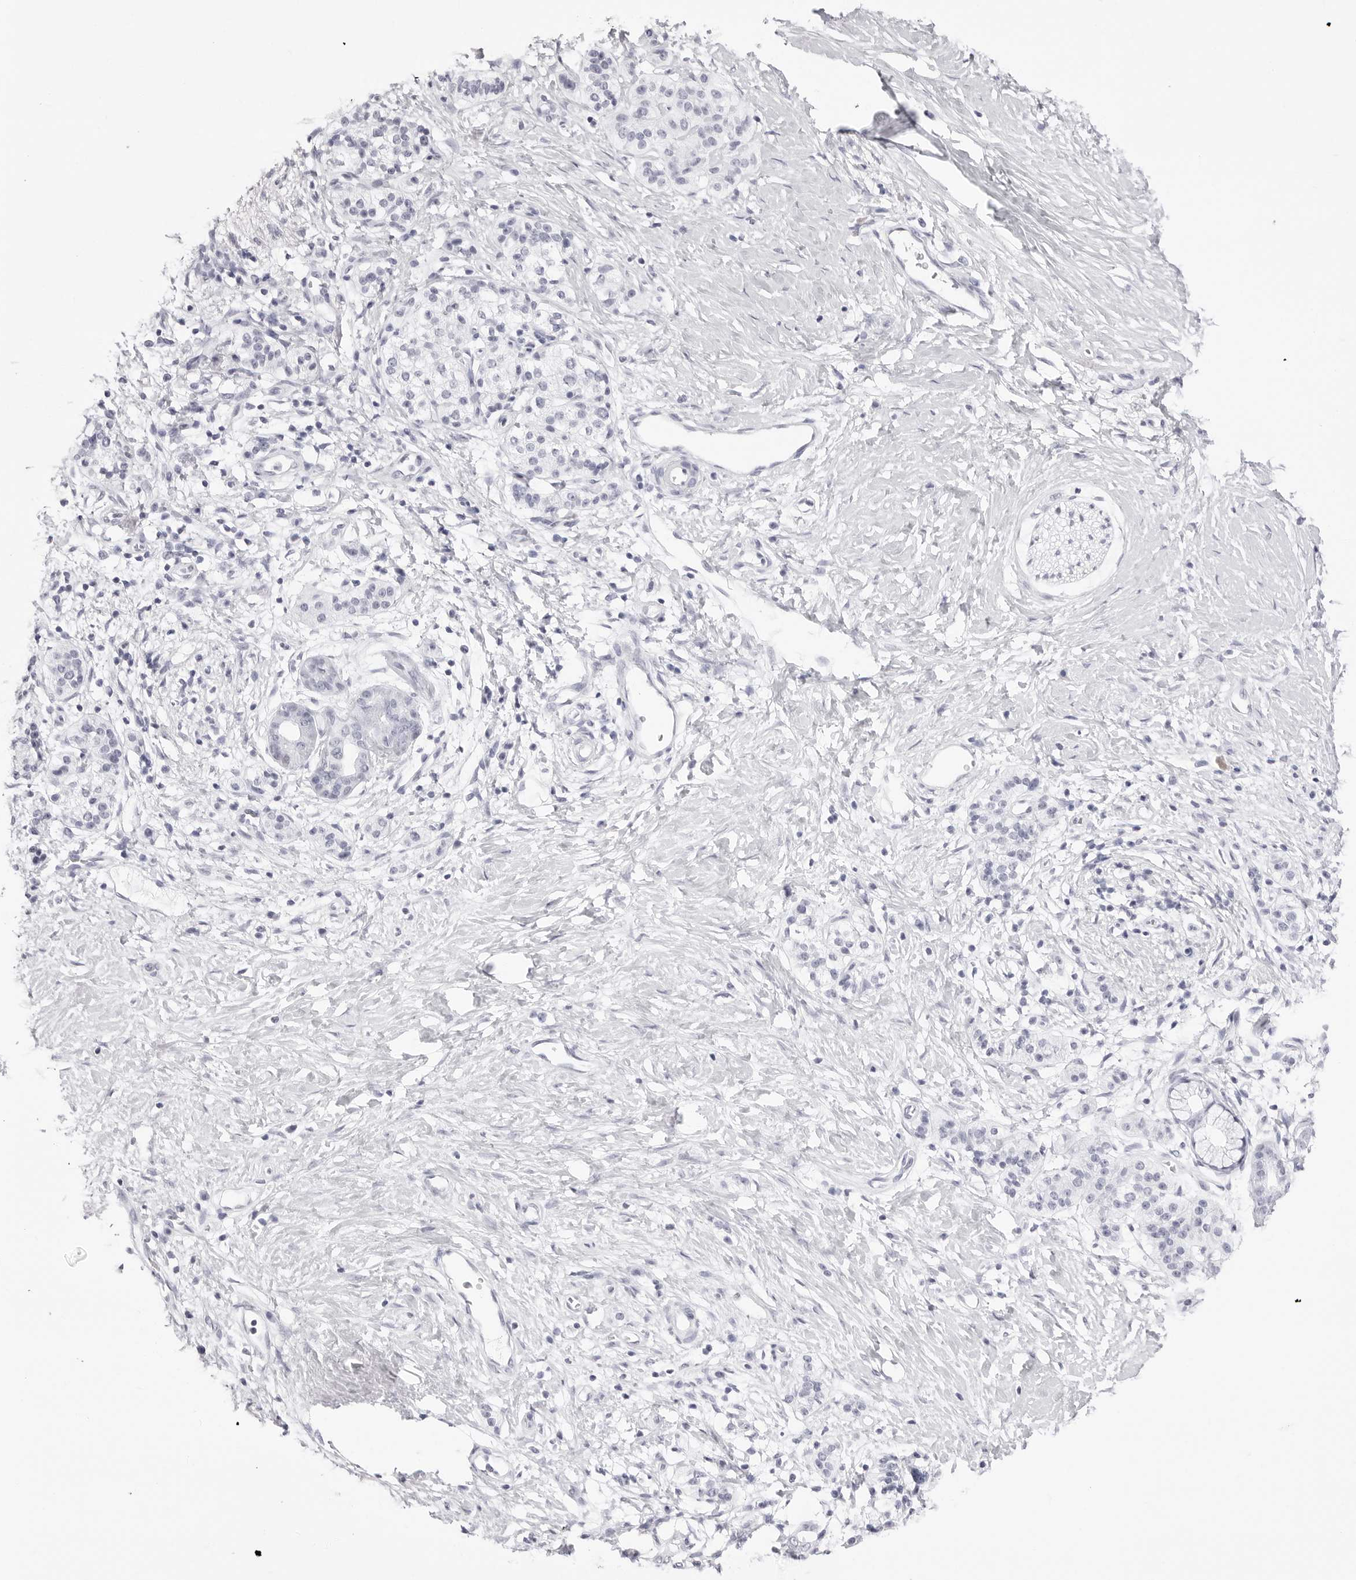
{"staining": {"intensity": "negative", "quantity": "none", "location": "none"}, "tissue": "pancreatic cancer", "cell_type": "Tumor cells", "image_type": "cancer", "snomed": [{"axis": "morphology", "description": "Adenocarcinoma, NOS"}, {"axis": "topography", "description": "Pancreas"}], "caption": "DAB (3,3'-diaminobenzidine) immunohistochemical staining of adenocarcinoma (pancreatic) shows no significant staining in tumor cells. The staining was performed using DAB (3,3'-diaminobenzidine) to visualize the protein expression in brown, while the nuclei were stained in blue with hematoxylin (Magnification: 20x).", "gene": "NASP", "patient": {"sex": "male", "age": 50}}